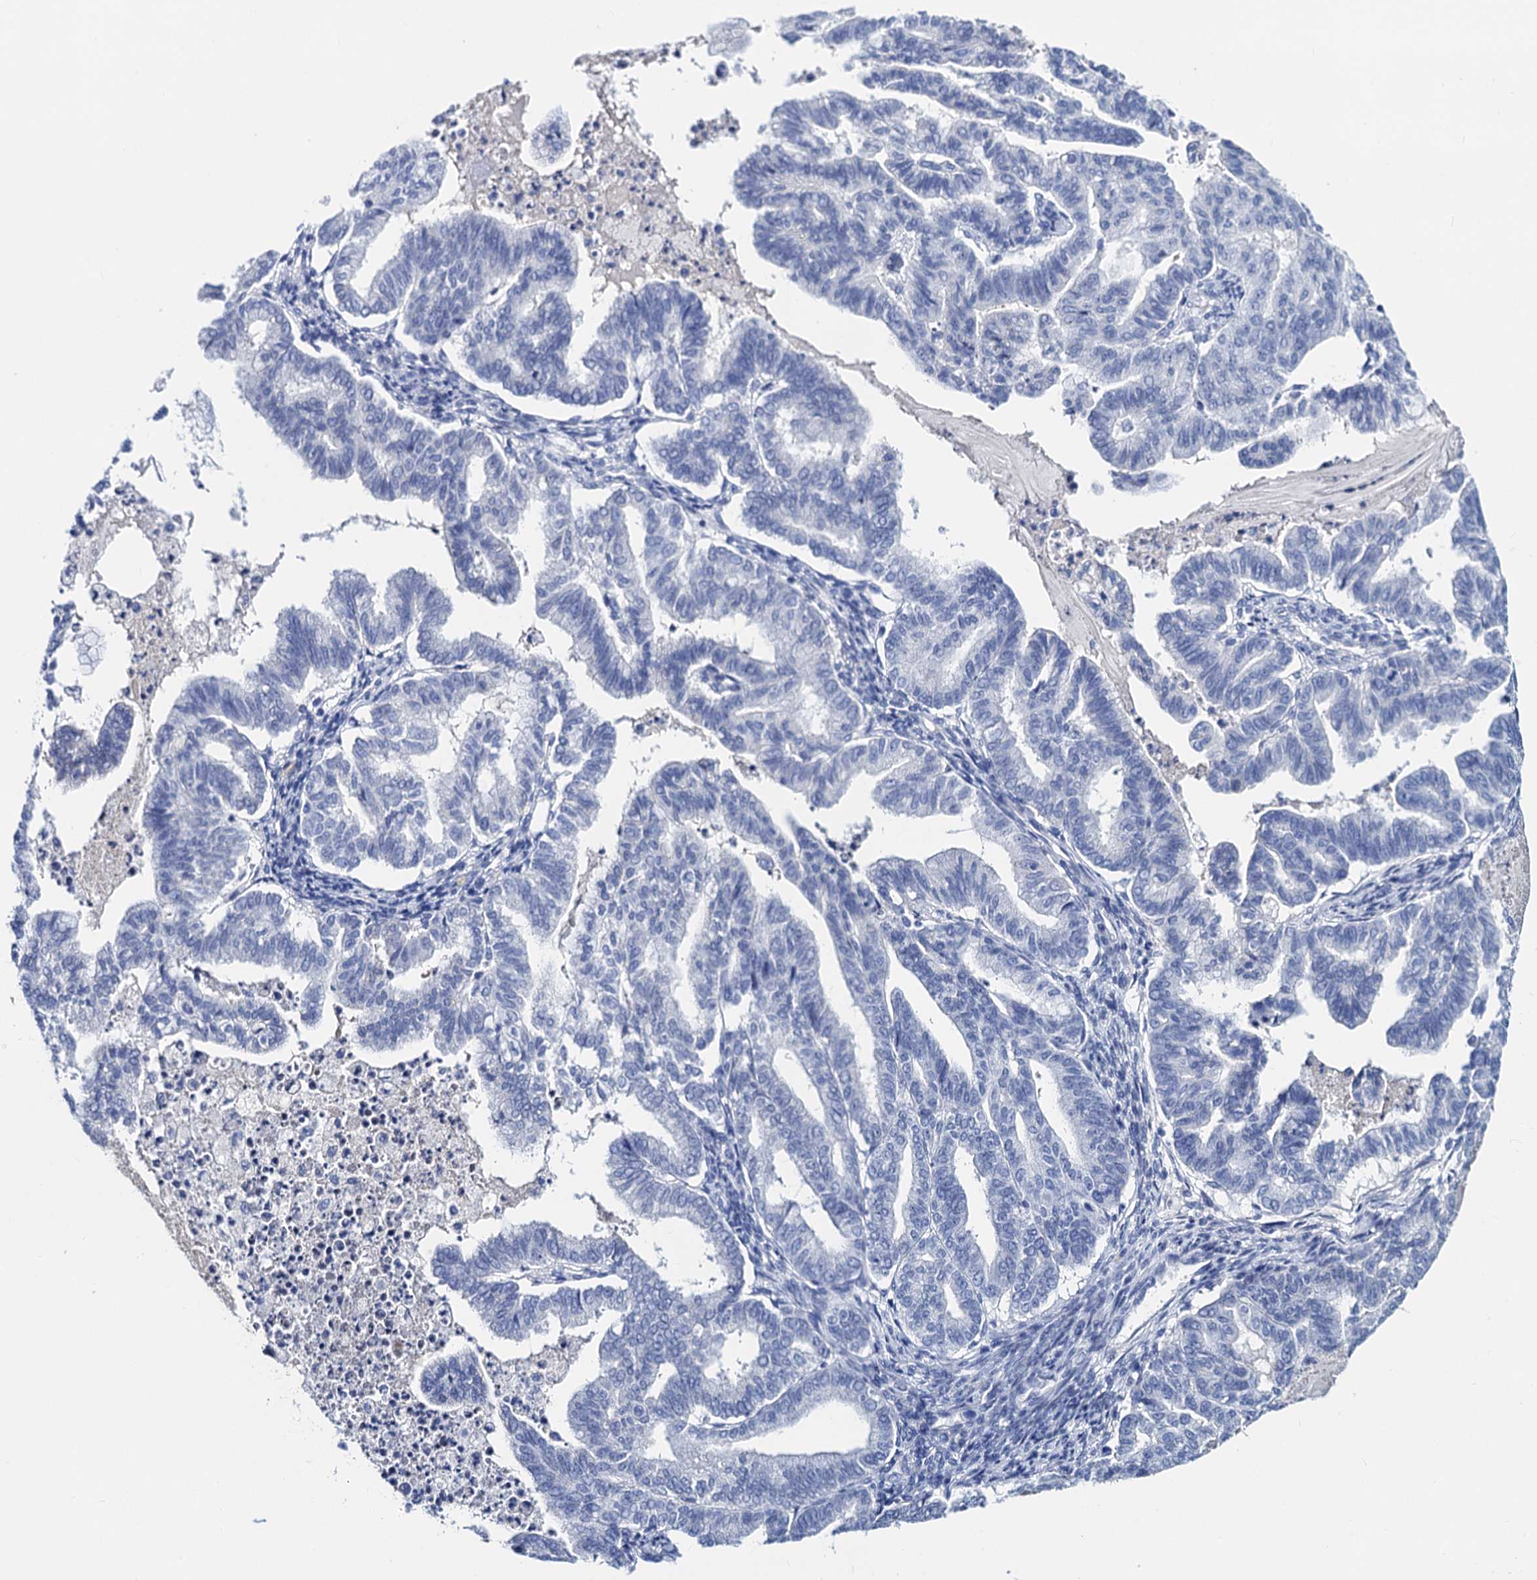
{"staining": {"intensity": "negative", "quantity": "none", "location": "none"}, "tissue": "endometrial cancer", "cell_type": "Tumor cells", "image_type": "cancer", "snomed": [{"axis": "morphology", "description": "Adenocarcinoma, NOS"}, {"axis": "topography", "description": "Endometrium"}], "caption": "Tumor cells show no significant protein expression in endometrial adenocarcinoma. (DAB IHC with hematoxylin counter stain).", "gene": "LYPD3", "patient": {"sex": "female", "age": 79}}